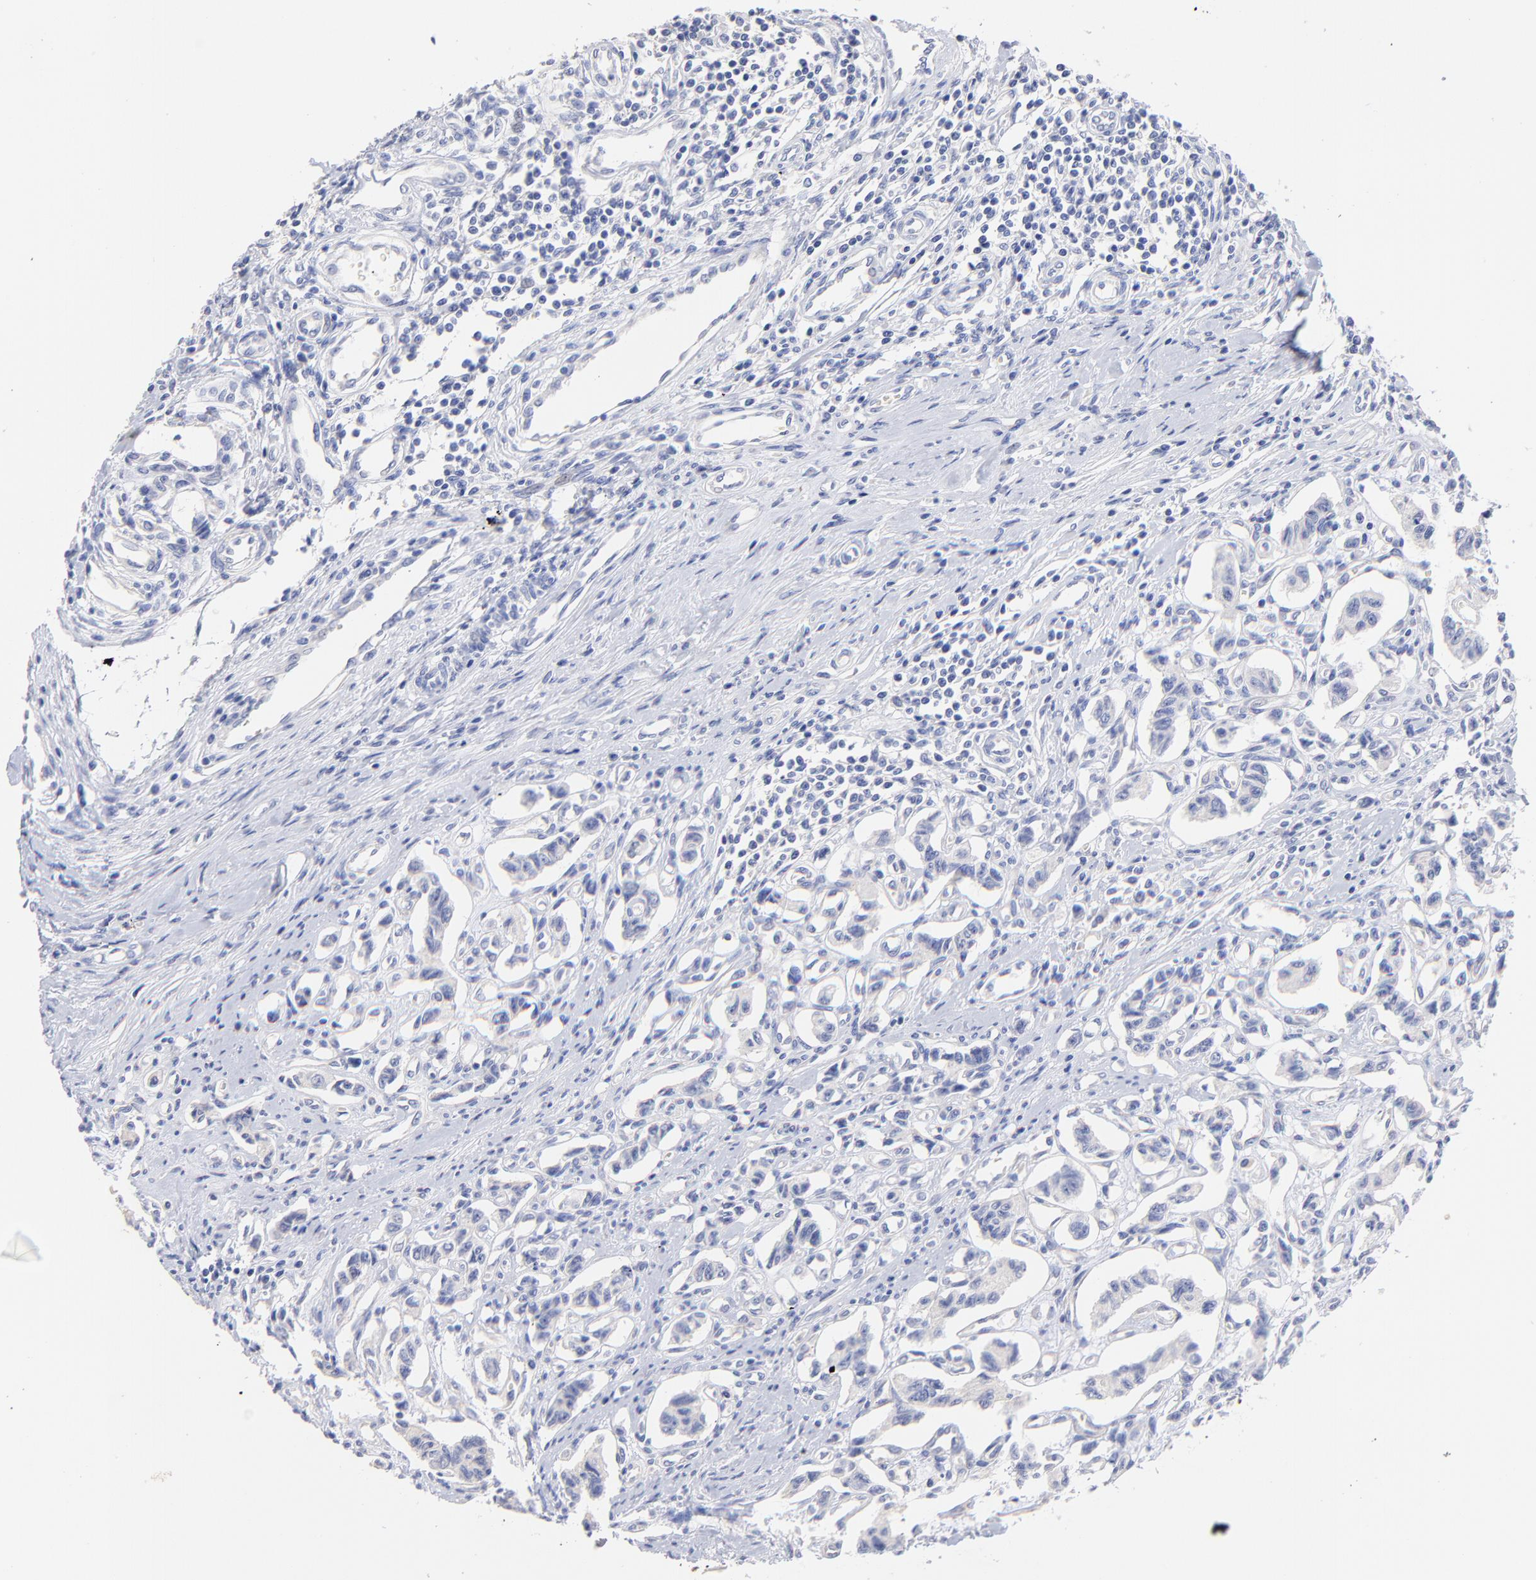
{"staining": {"intensity": "negative", "quantity": "none", "location": "none"}, "tissue": "renal cancer", "cell_type": "Tumor cells", "image_type": "cancer", "snomed": [{"axis": "morphology", "description": "Carcinoid, malignant, NOS"}, {"axis": "topography", "description": "Kidney"}], "caption": "High magnification brightfield microscopy of renal malignant carcinoid stained with DAB (3,3'-diaminobenzidine) (brown) and counterstained with hematoxylin (blue): tumor cells show no significant staining.", "gene": "CFAP57", "patient": {"sex": "female", "age": 41}}